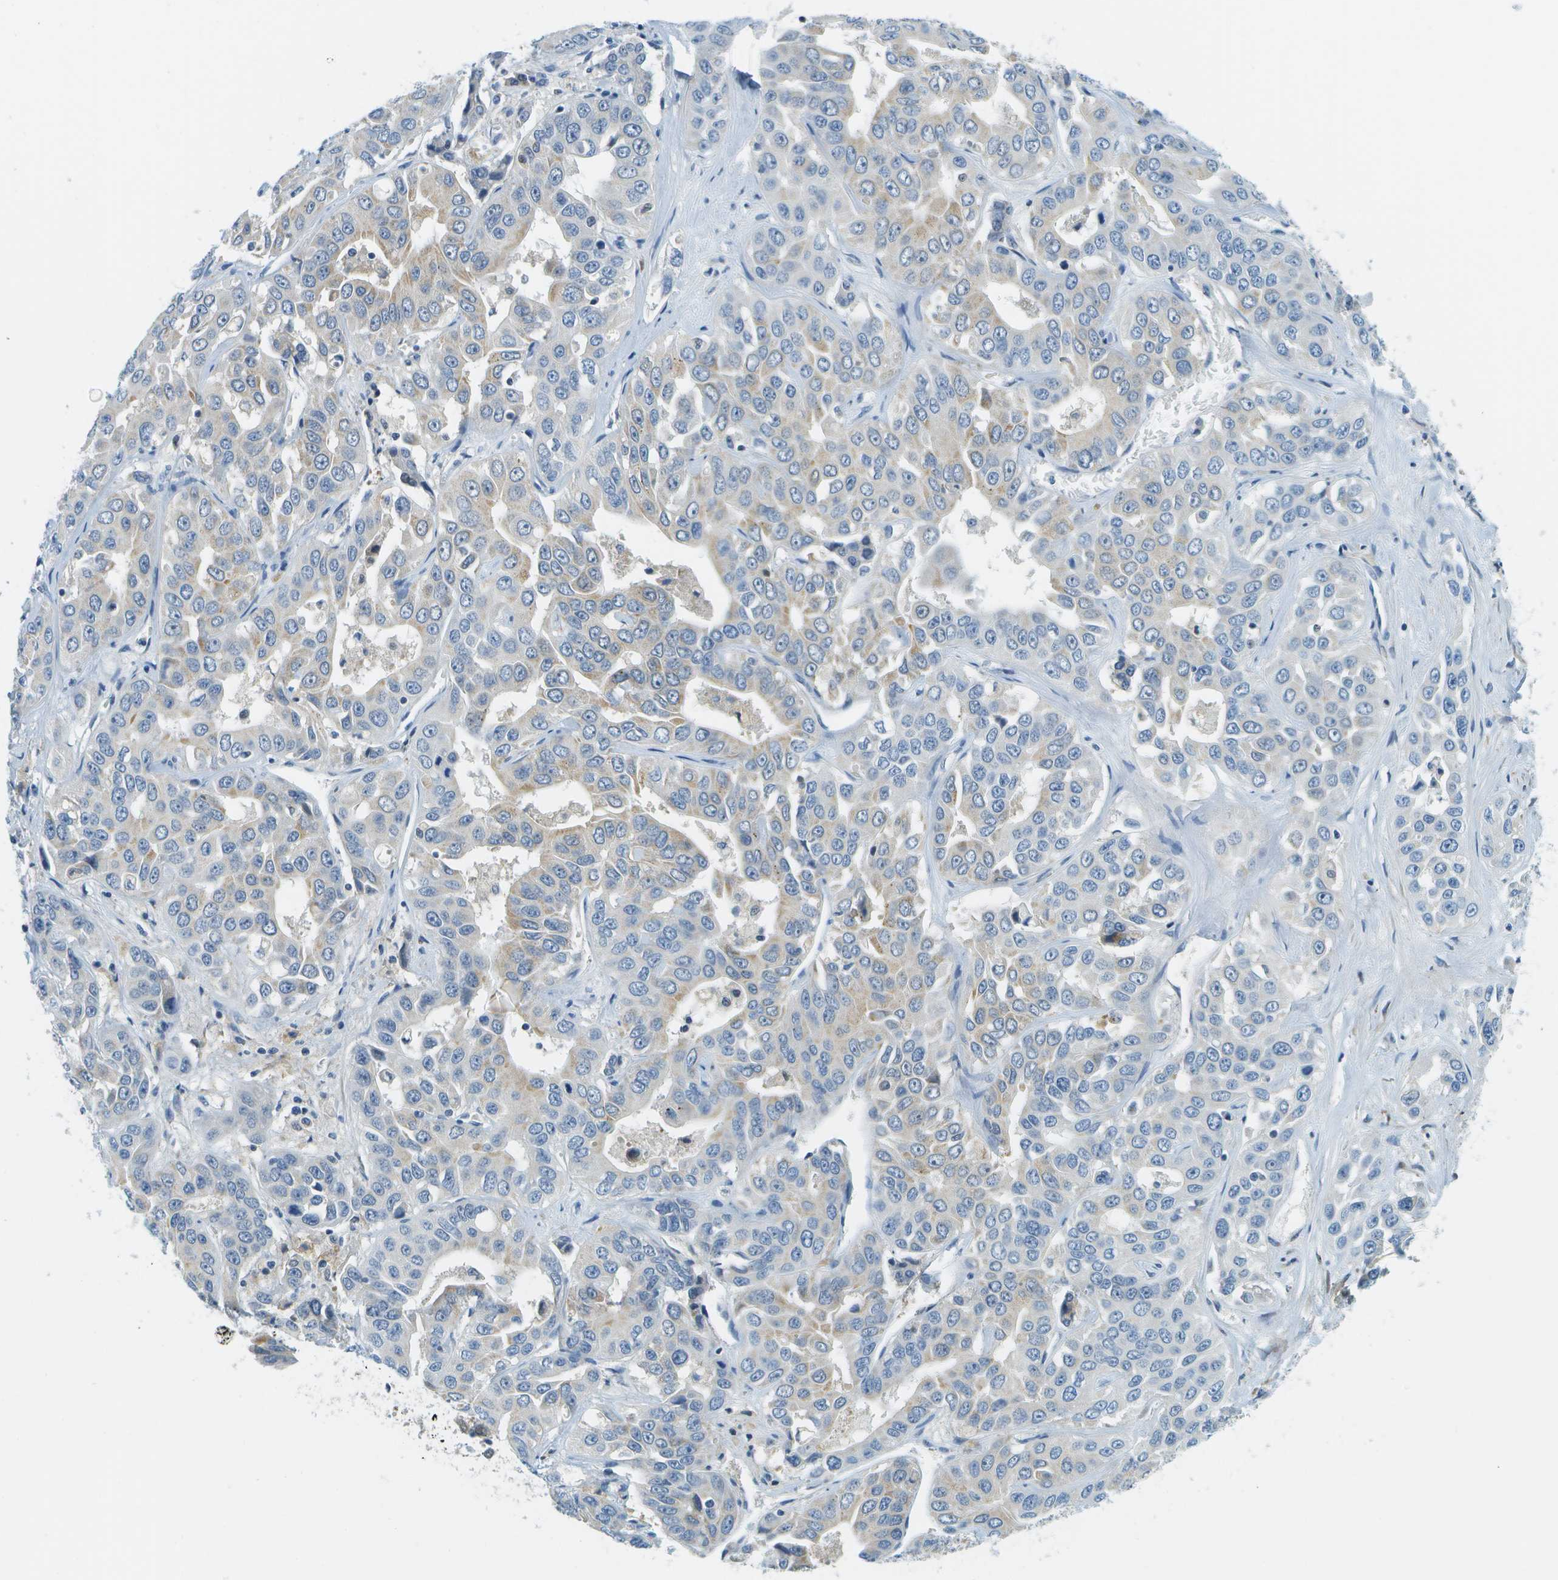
{"staining": {"intensity": "weak", "quantity": "<25%", "location": "cytoplasmic/membranous"}, "tissue": "liver cancer", "cell_type": "Tumor cells", "image_type": "cancer", "snomed": [{"axis": "morphology", "description": "Cholangiocarcinoma"}, {"axis": "topography", "description": "Liver"}], "caption": "DAB immunohistochemical staining of cholangiocarcinoma (liver) exhibits no significant positivity in tumor cells.", "gene": "PTGIS", "patient": {"sex": "female", "age": 52}}